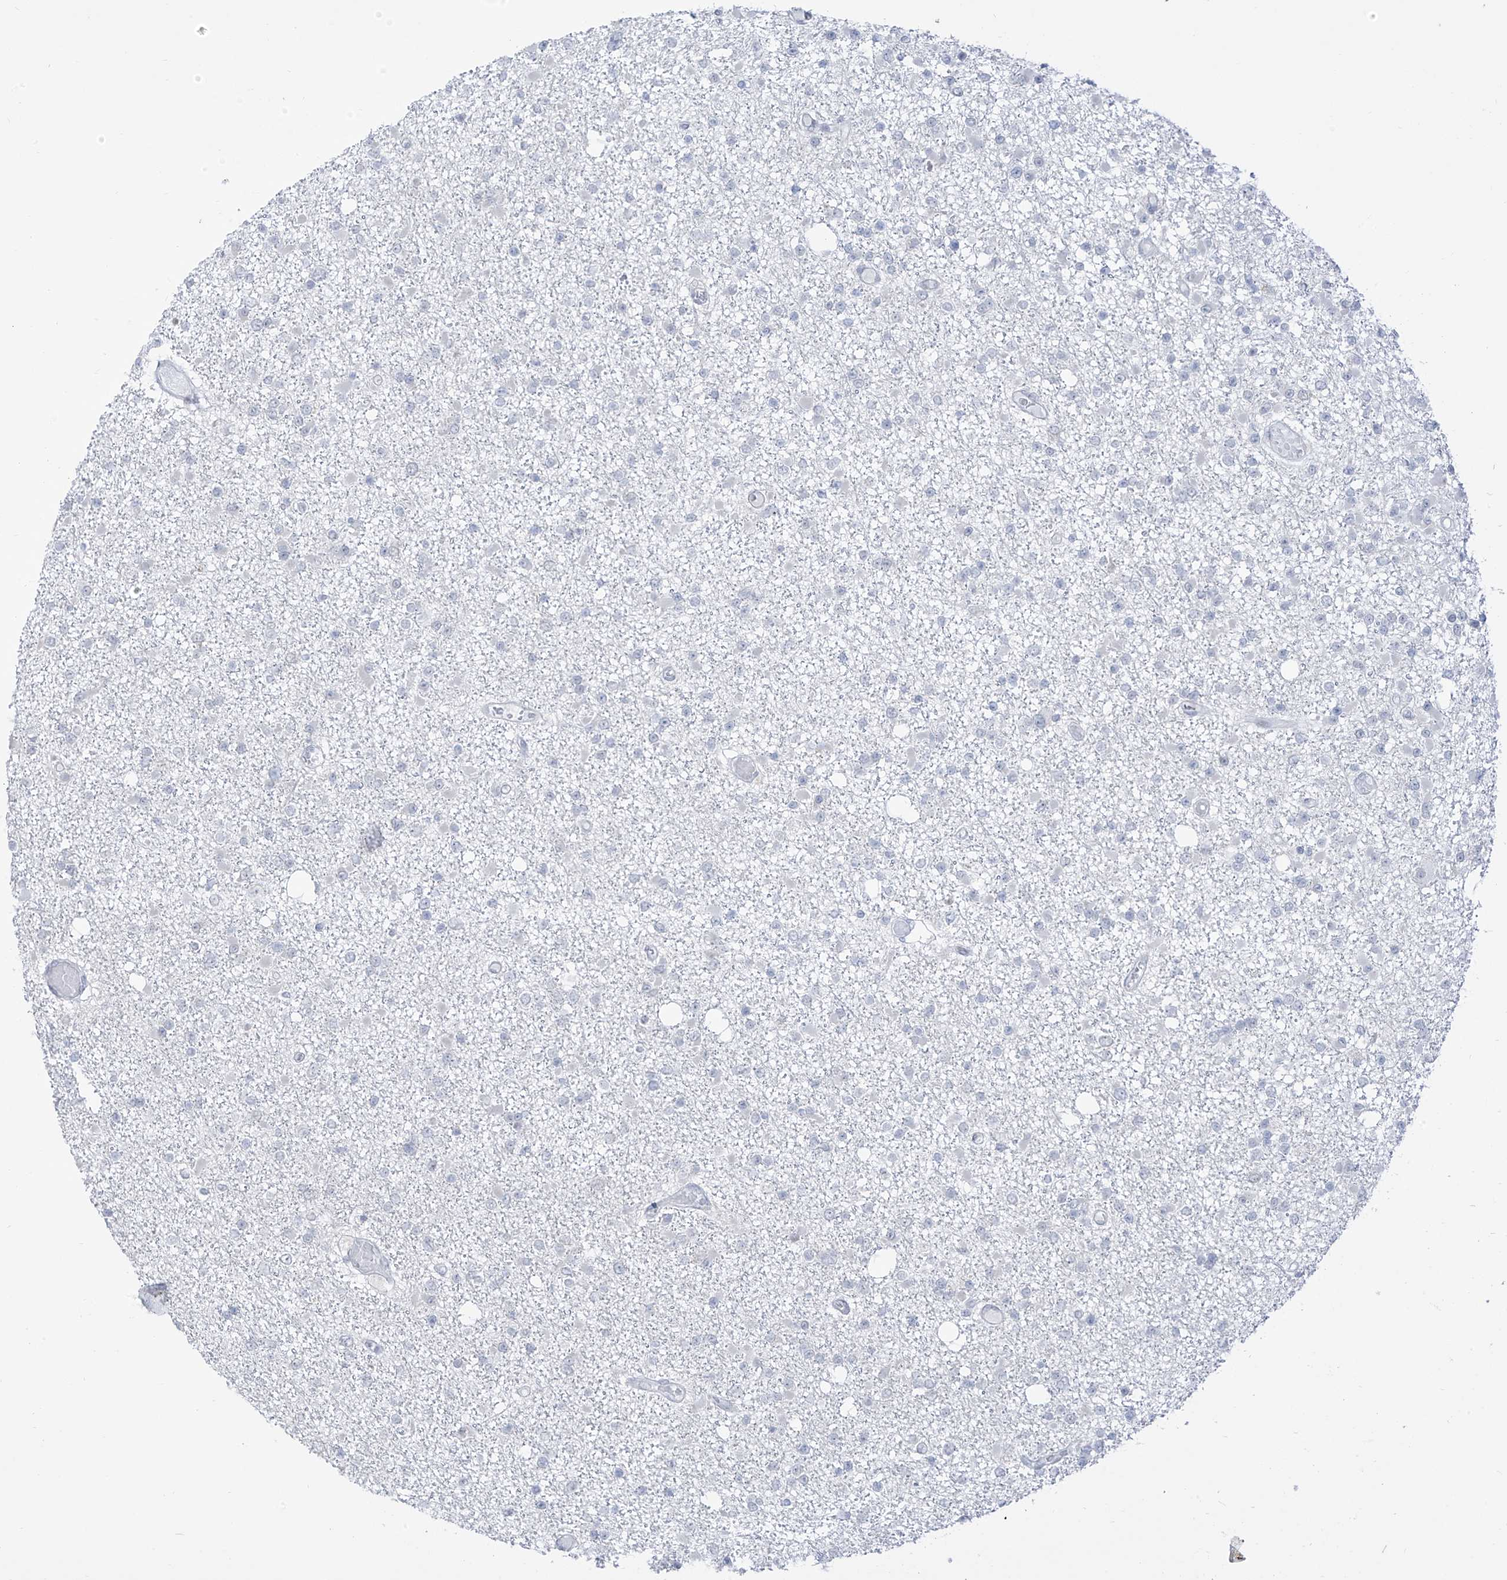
{"staining": {"intensity": "negative", "quantity": "none", "location": "none"}, "tissue": "glioma", "cell_type": "Tumor cells", "image_type": "cancer", "snomed": [{"axis": "morphology", "description": "Glioma, malignant, Low grade"}, {"axis": "topography", "description": "Brain"}], "caption": "DAB (3,3'-diaminobenzidine) immunohistochemical staining of low-grade glioma (malignant) demonstrates no significant staining in tumor cells.", "gene": "LIN9", "patient": {"sex": "female", "age": 22}}